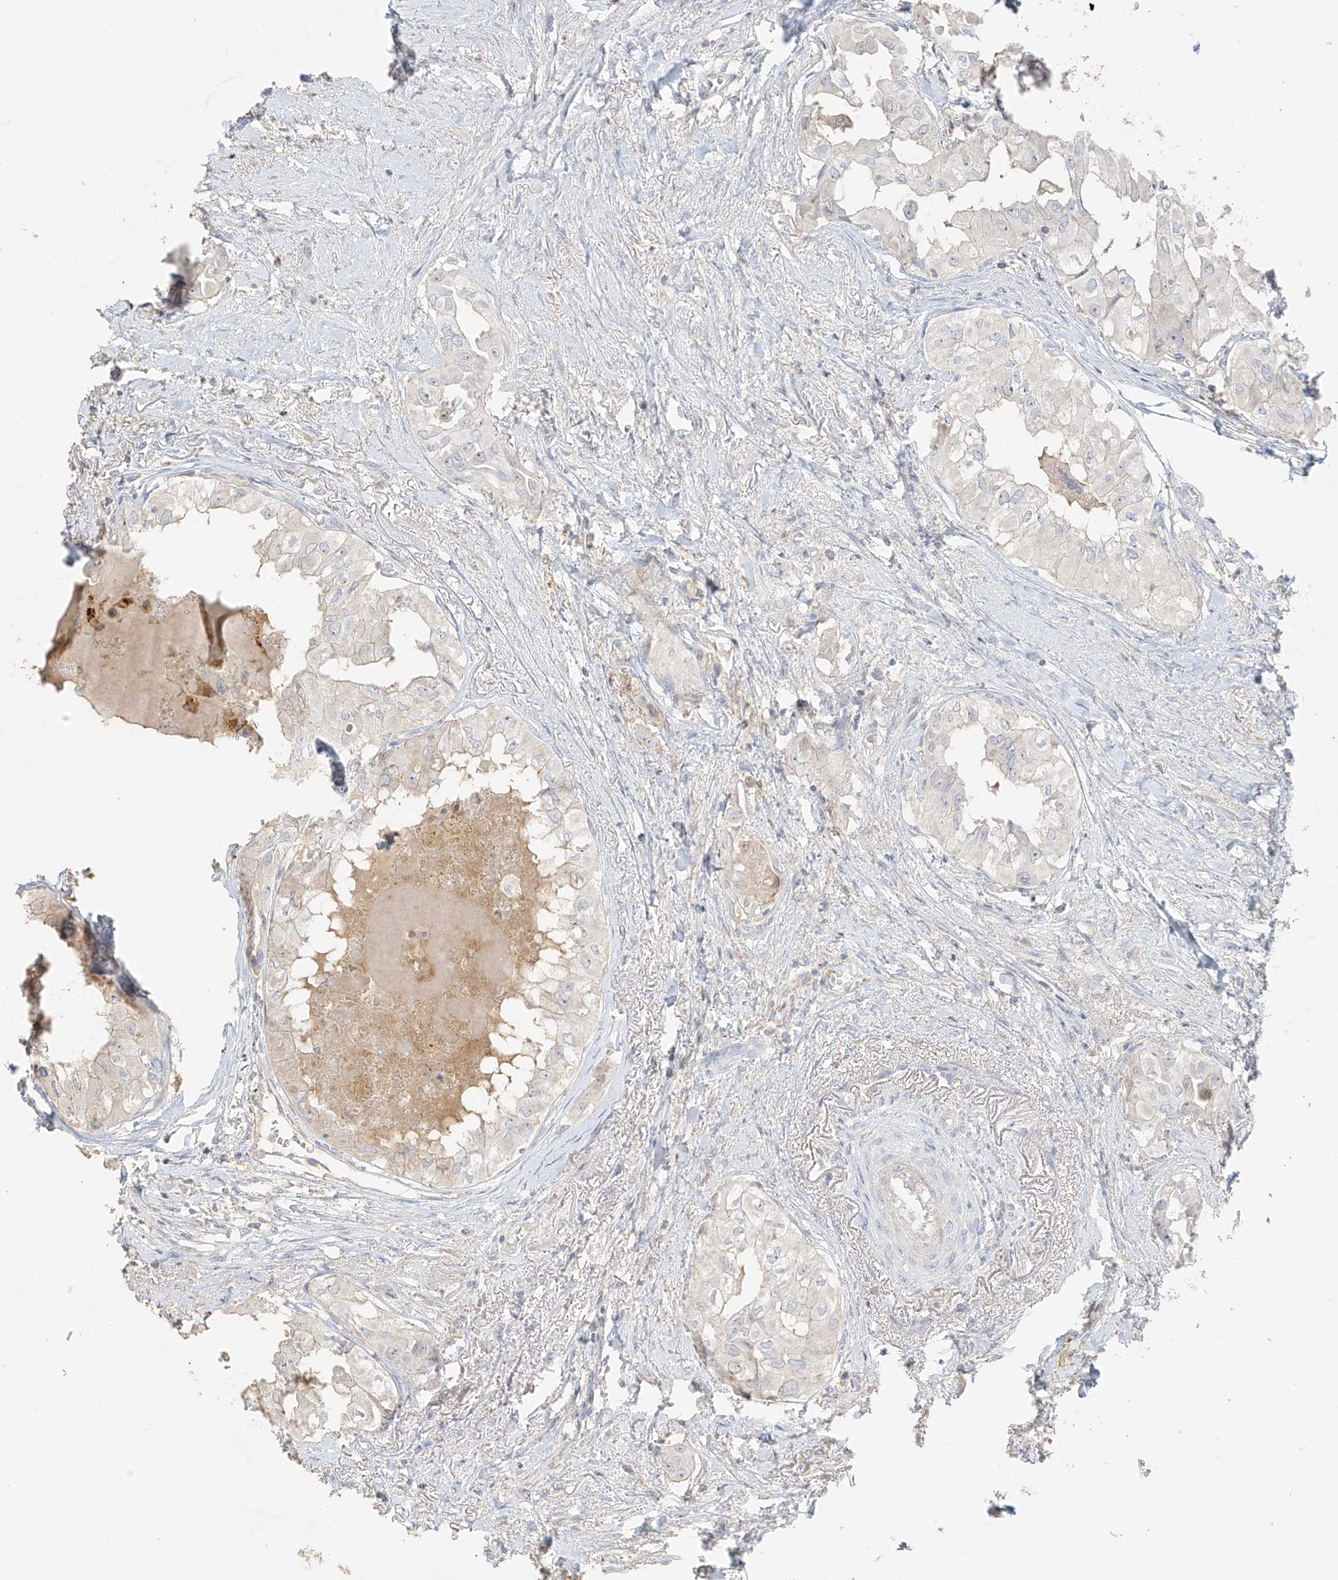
{"staining": {"intensity": "weak", "quantity": "<25%", "location": "nuclear"}, "tissue": "thyroid cancer", "cell_type": "Tumor cells", "image_type": "cancer", "snomed": [{"axis": "morphology", "description": "Papillary adenocarcinoma, NOS"}, {"axis": "topography", "description": "Thyroid gland"}], "caption": "An image of papillary adenocarcinoma (thyroid) stained for a protein demonstrates no brown staining in tumor cells. (DAB immunohistochemistry, high magnification).", "gene": "ZBTB41", "patient": {"sex": "female", "age": 59}}